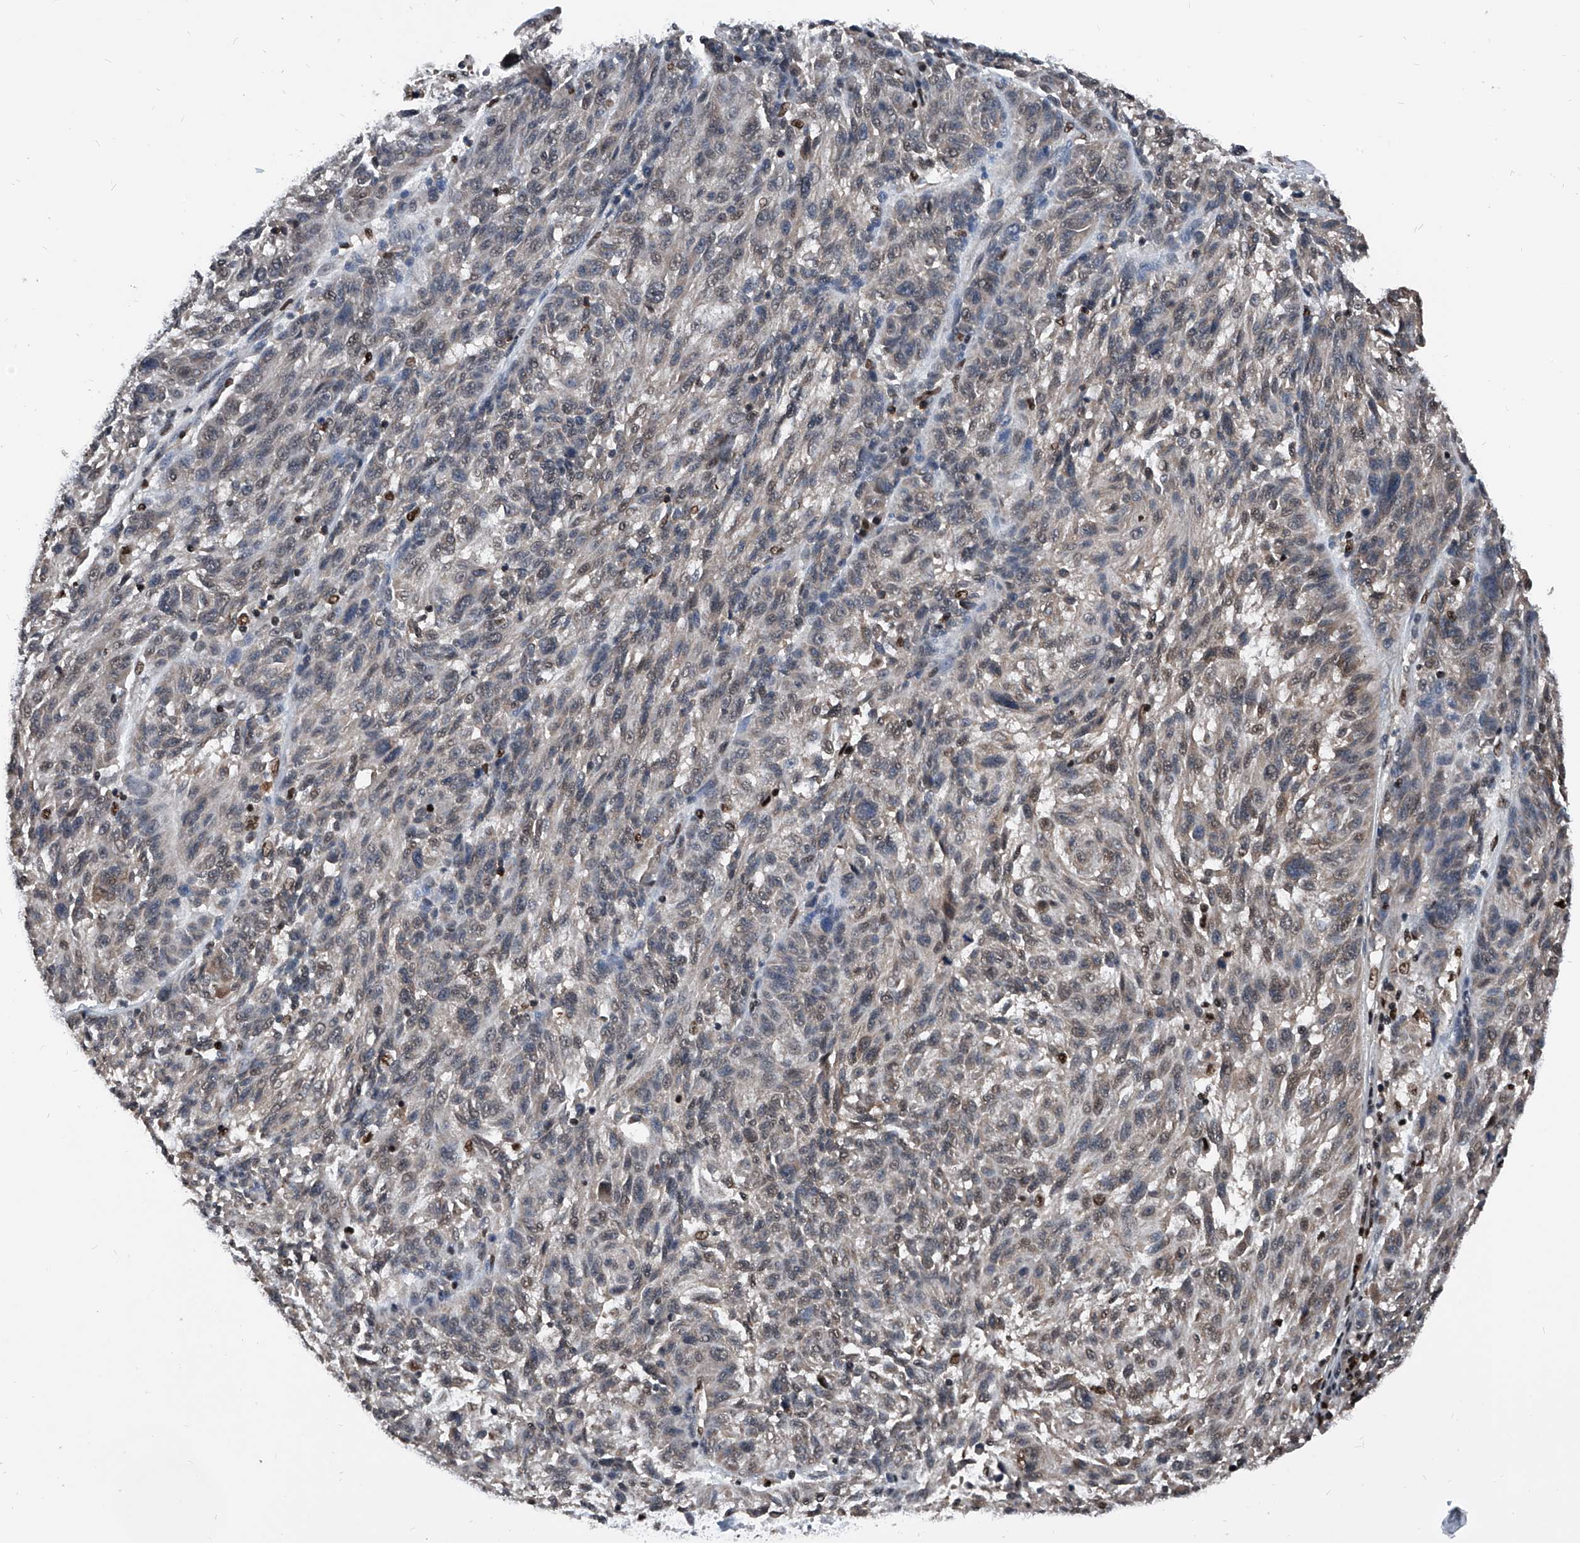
{"staining": {"intensity": "weak", "quantity": "<25%", "location": "nuclear"}, "tissue": "melanoma", "cell_type": "Tumor cells", "image_type": "cancer", "snomed": [{"axis": "morphology", "description": "Malignant melanoma, NOS"}, {"axis": "topography", "description": "Skin"}], "caption": "A micrograph of malignant melanoma stained for a protein exhibits no brown staining in tumor cells.", "gene": "FKBP5", "patient": {"sex": "male", "age": 53}}